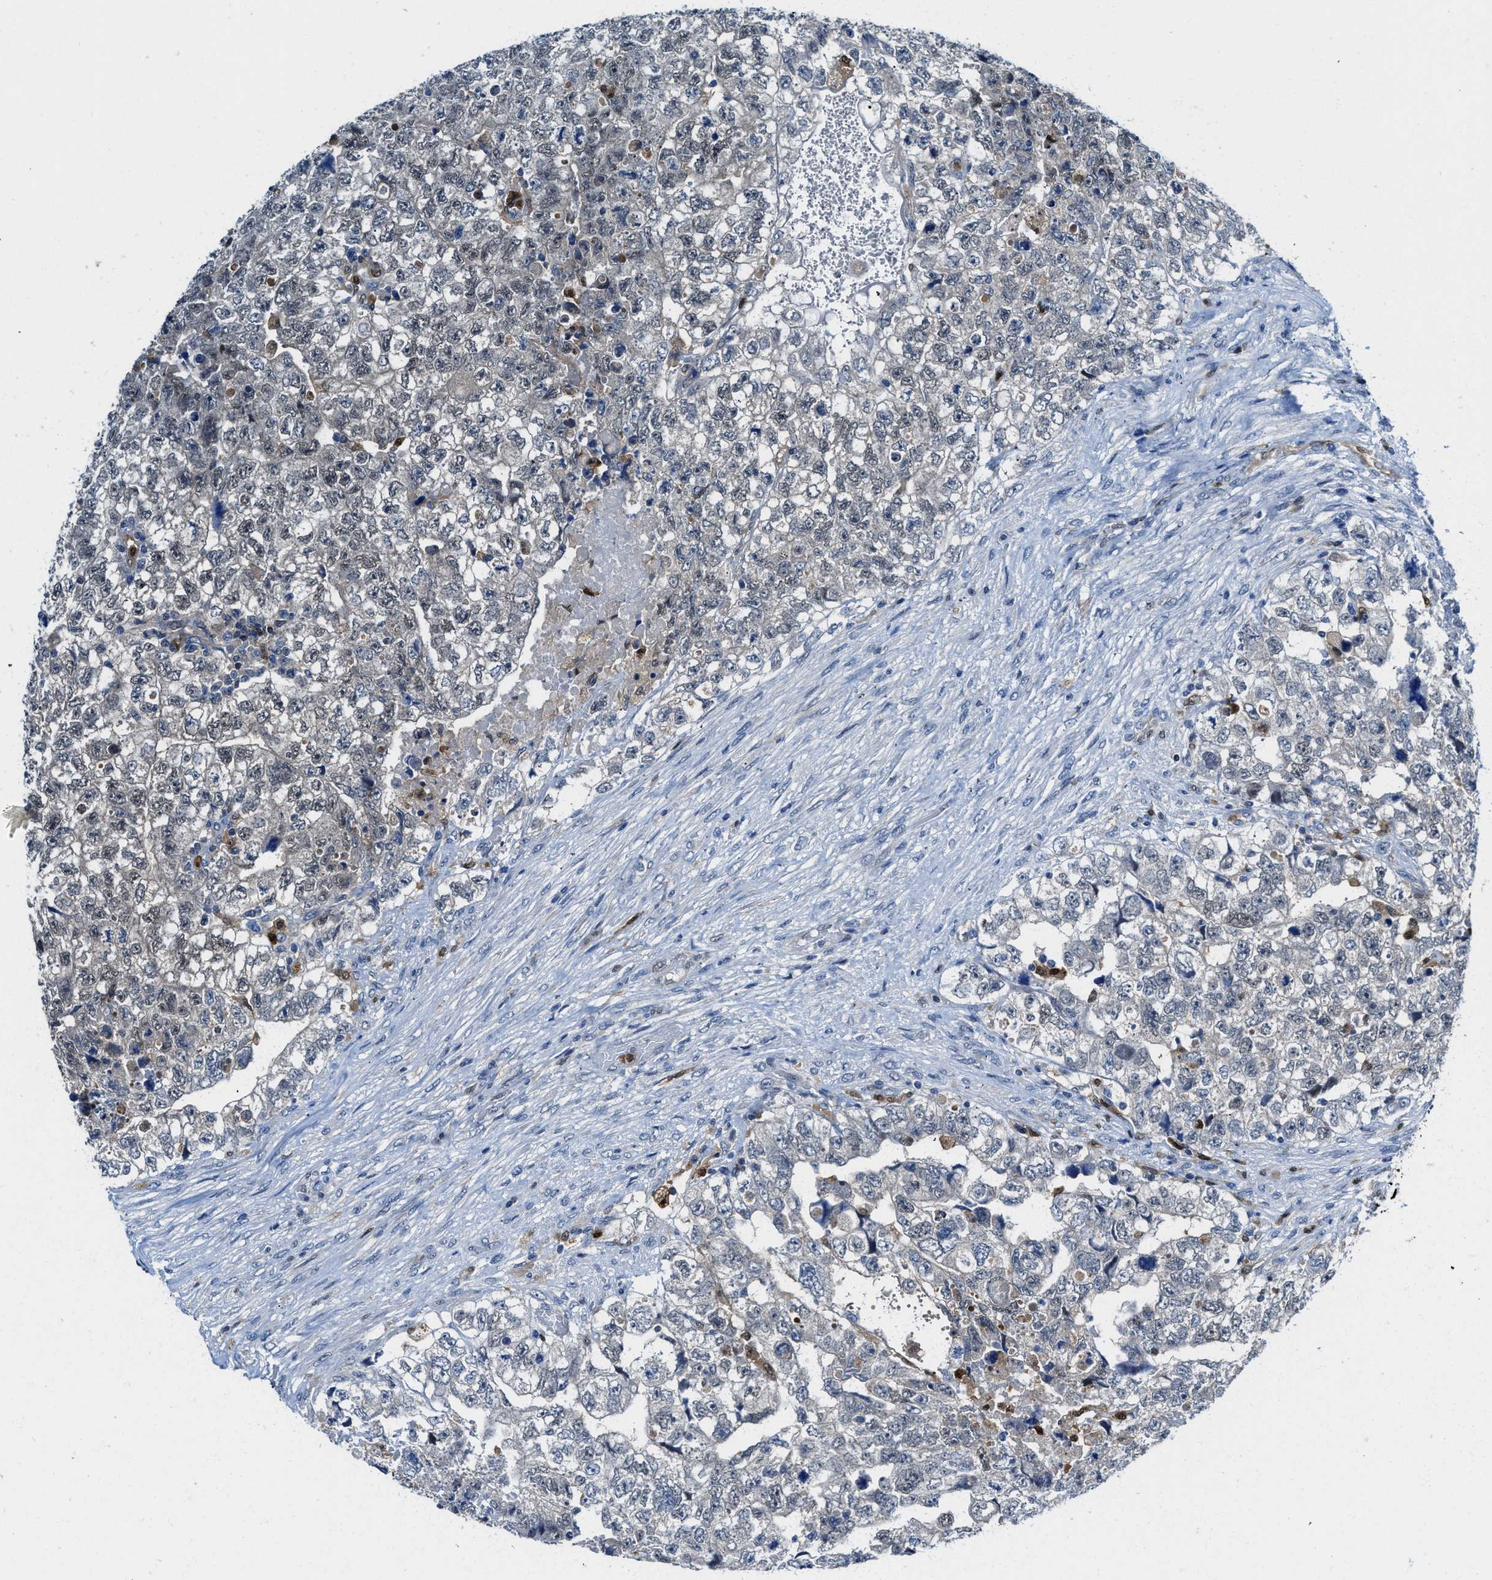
{"staining": {"intensity": "weak", "quantity": "<25%", "location": "nuclear"}, "tissue": "testis cancer", "cell_type": "Tumor cells", "image_type": "cancer", "snomed": [{"axis": "morphology", "description": "Carcinoma, Embryonal, NOS"}, {"axis": "topography", "description": "Testis"}], "caption": "DAB immunohistochemical staining of embryonal carcinoma (testis) exhibits no significant expression in tumor cells.", "gene": "LTA4H", "patient": {"sex": "male", "age": 36}}